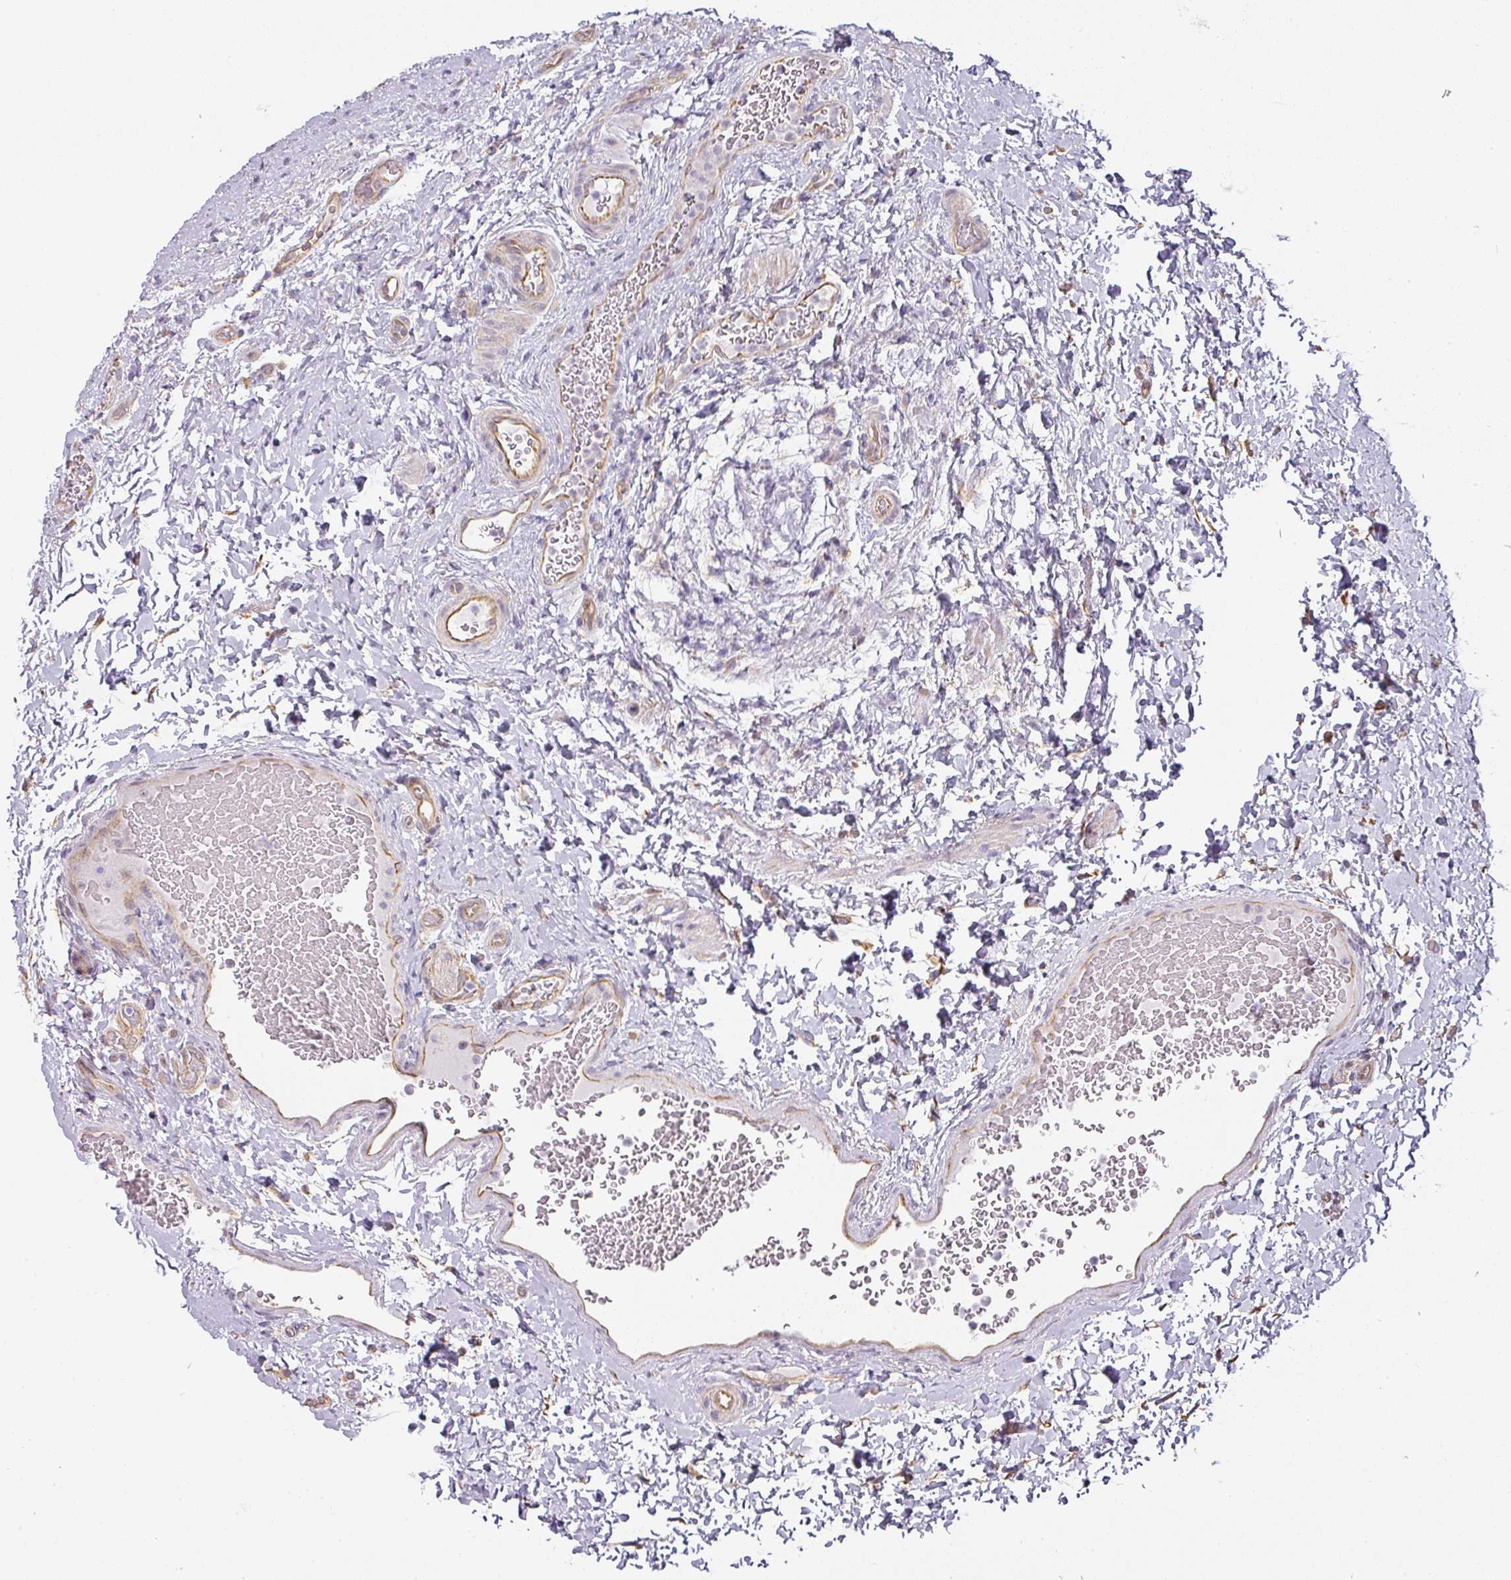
{"staining": {"intensity": "moderate", "quantity": "<25%", "location": "cytoplasmic/membranous"}, "tissue": "urinary bladder", "cell_type": "Urothelial cells", "image_type": "normal", "snomed": [{"axis": "morphology", "description": "Normal tissue, NOS"}, {"axis": "topography", "description": "Urinary bladder"}], "caption": "High-magnification brightfield microscopy of normal urinary bladder stained with DAB (brown) and counterstained with hematoxylin (blue). urothelial cells exhibit moderate cytoplasmic/membranous staining is present in approximately<25% of cells.", "gene": "ATP8B2", "patient": {"sex": "female", "age": 27}}